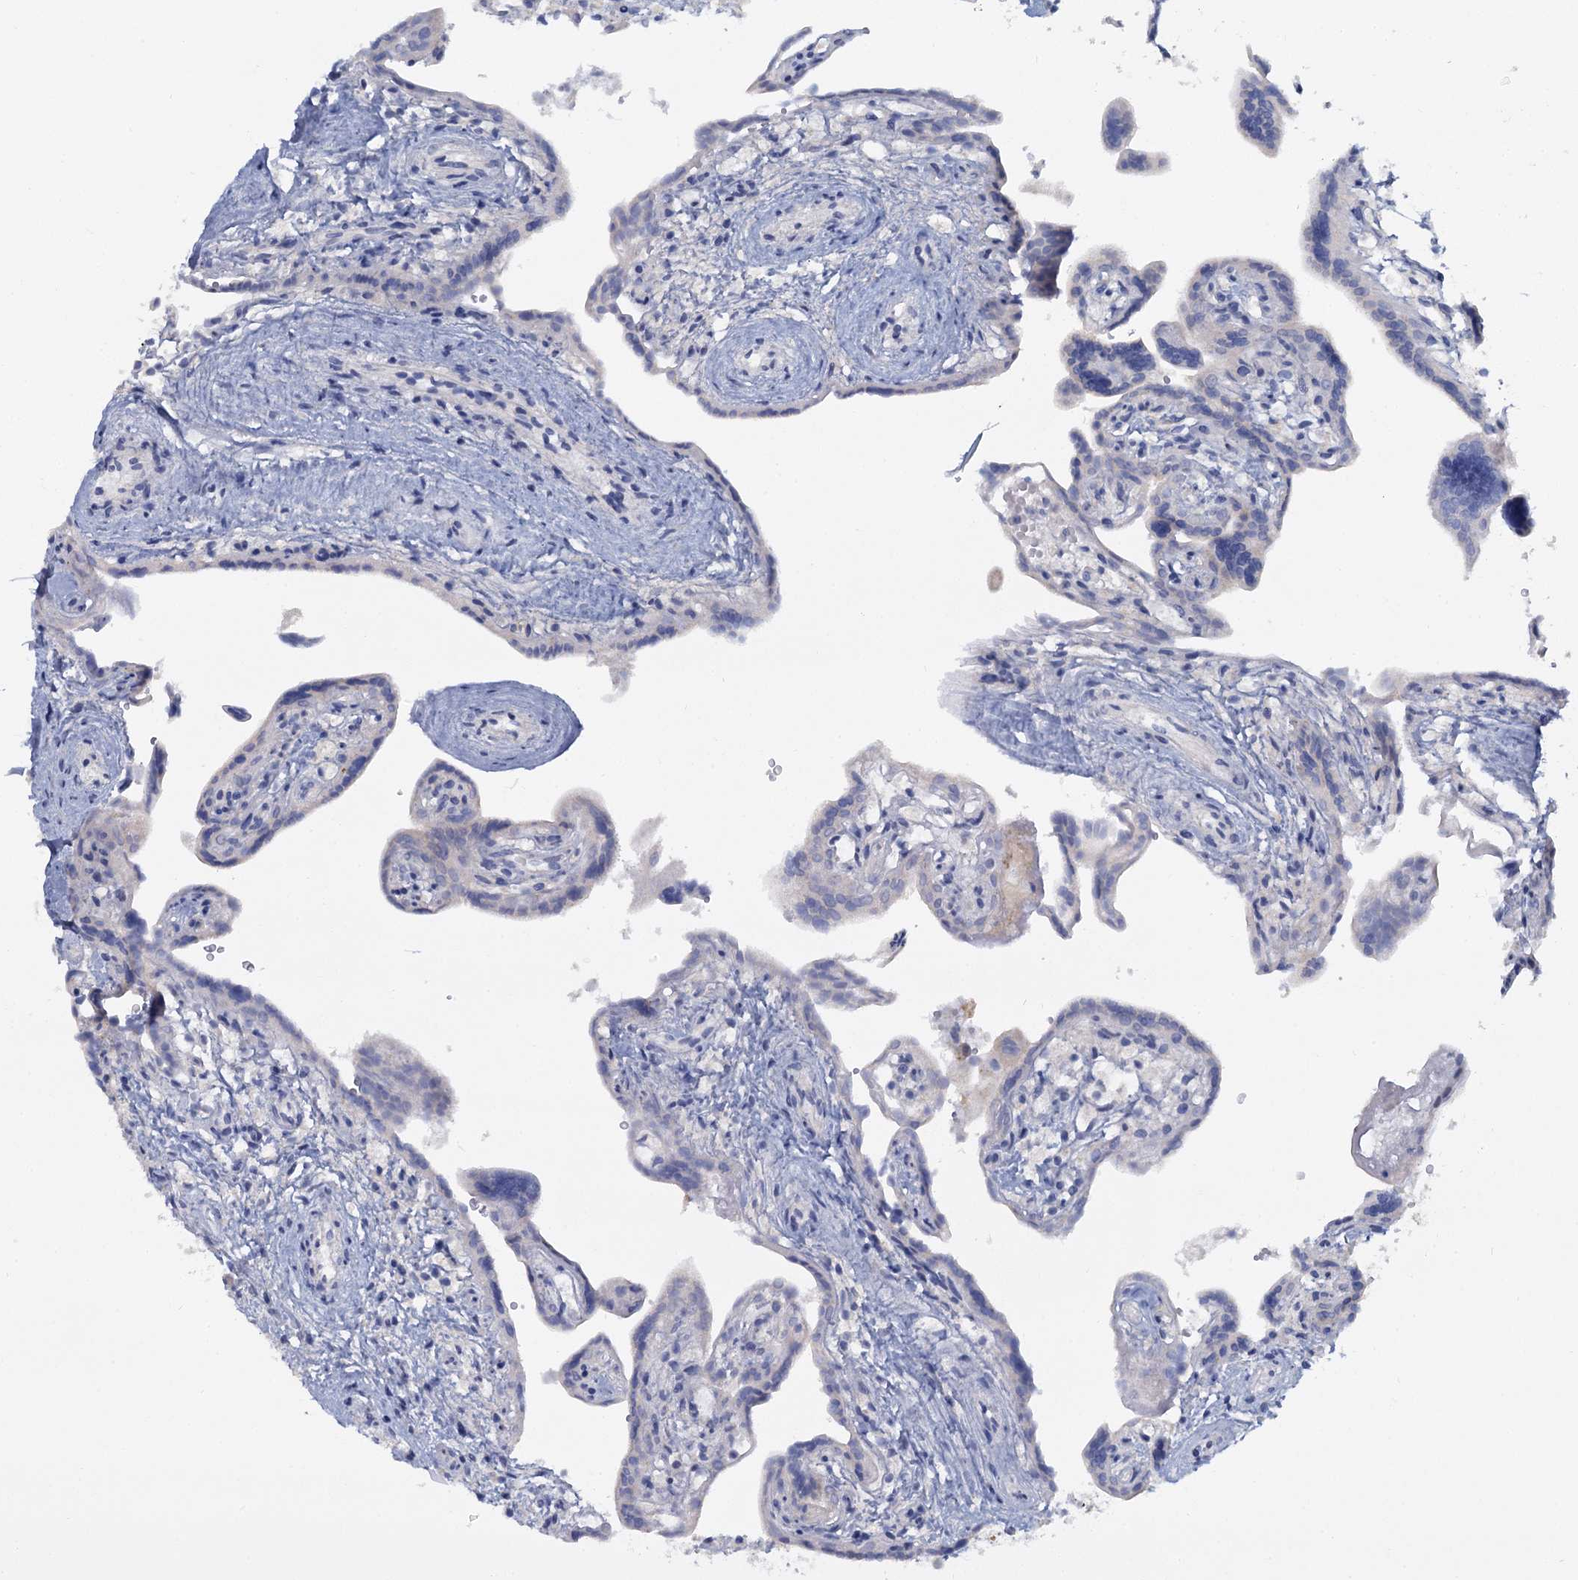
{"staining": {"intensity": "negative", "quantity": "none", "location": "none"}, "tissue": "placenta", "cell_type": "Trophoblastic cells", "image_type": "normal", "snomed": [{"axis": "morphology", "description": "Normal tissue, NOS"}, {"axis": "topography", "description": "Placenta"}], "caption": "A high-resolution photomicrograph shows immunohistochemistry (IHC) staining of unremarkable placenta, which reveals no significant positivity in trophoblastic cells. (DAB (3,3'-diaminobenzidine) immunohistochemistry, high magnification).", "gene": "ACRBP", "patient": {"sex": "female", "age": 37}}